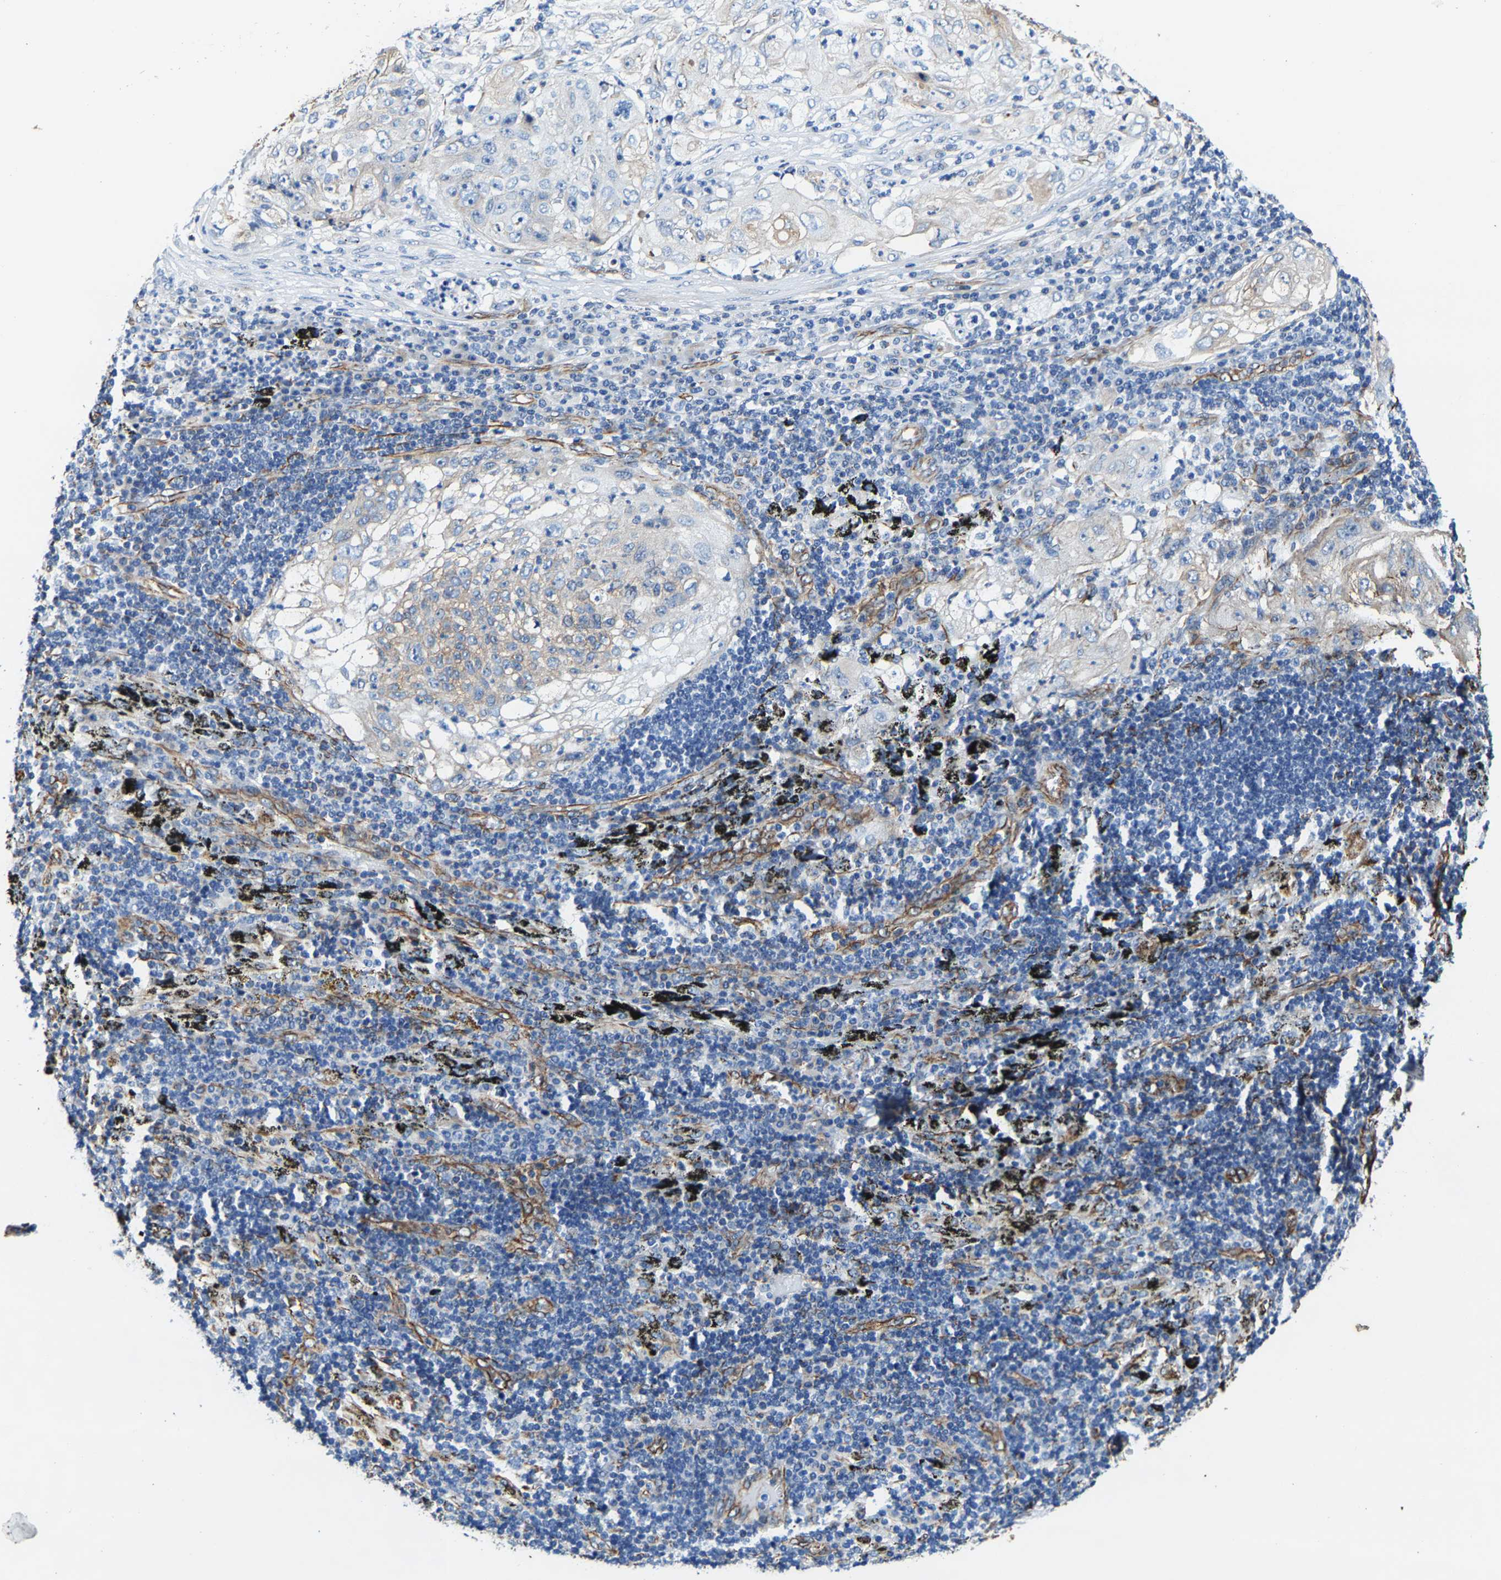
{"staining": {"intensity": "weak", "quantity": "<25%", "location": "cytoplasmic/membranous"}, "tissue": "lung cancer", "cell_type": "Tumor cells", "image_type": "cancer", "snomed": [{"axis": "morphology", "description": "Inflammation, NOS"}, {"axis": "morphology", "description": "Squamous cell carcinoma, NOS"}, {"axis": "topography", "description": "Lymph node"}, {"axis": "topography", "description": "Soft tissue"}, {"axis": "topography", "description": "Lung"}], "caption": "Lung cancer (squamous cell carcinoma) stained for a protein using IHC demonstrates no expression tumor cells.", "gene": "MMEL1", "patient": {"sex": "male", "age": 66}}